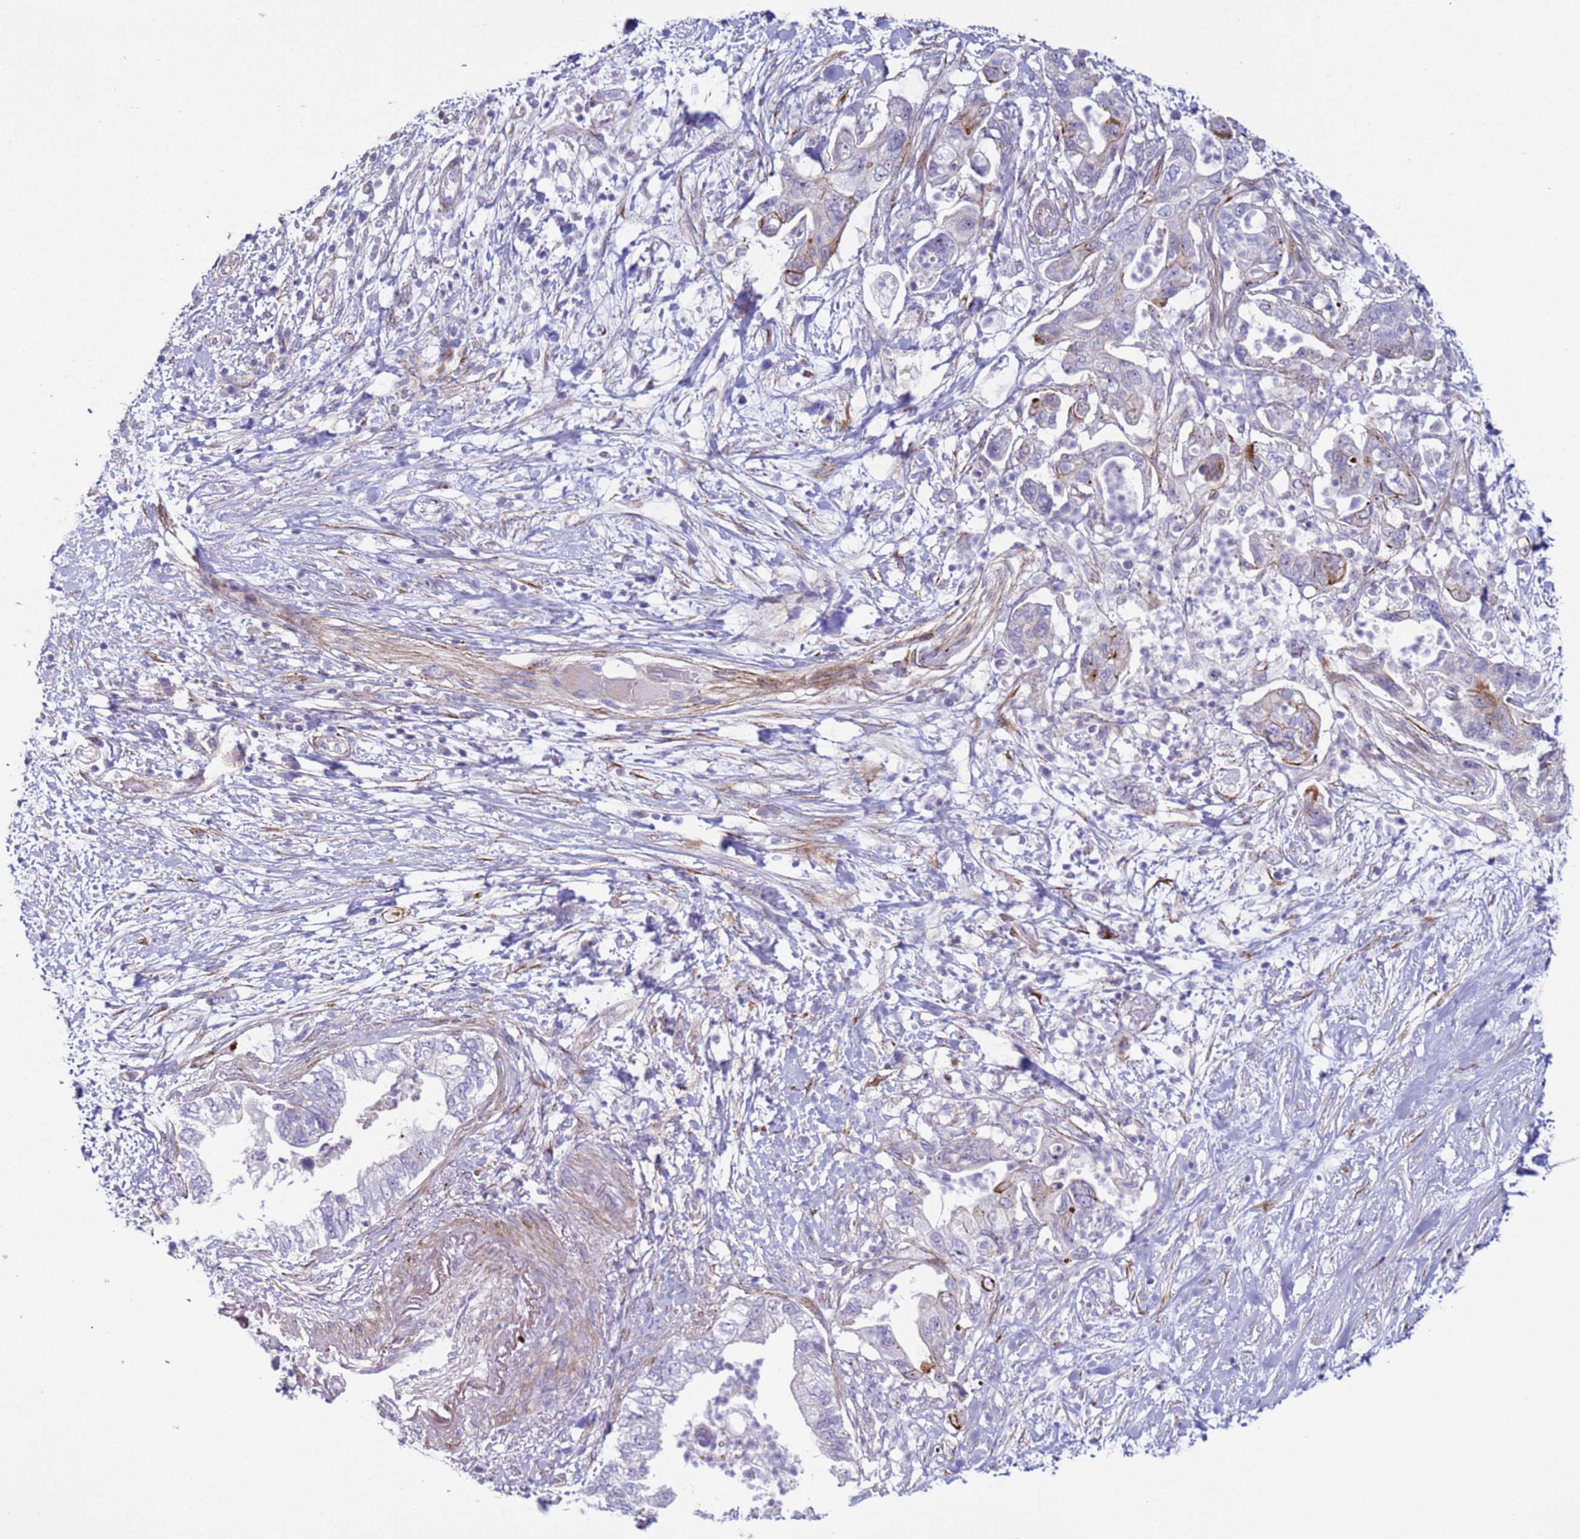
{"staining": {"intensity": "negative", "quantity": "none", "location": "none"}, "tissue": "pancreatic cancer", "cell_type": "Tumor cells", "image_type": "cancer", "snomed": [{"axis": "morphology", "description": "Adenocarcinoma, NOS"}, {"axis": "topography", "description": "Pancreas"}], "caption": "This is an immunohistochemistry photomicrograph of human pancreatic cancer. There is no expression in tumor cells.", "gene": "HEATR1", "patient": {"sex": "female", "age": 73}}